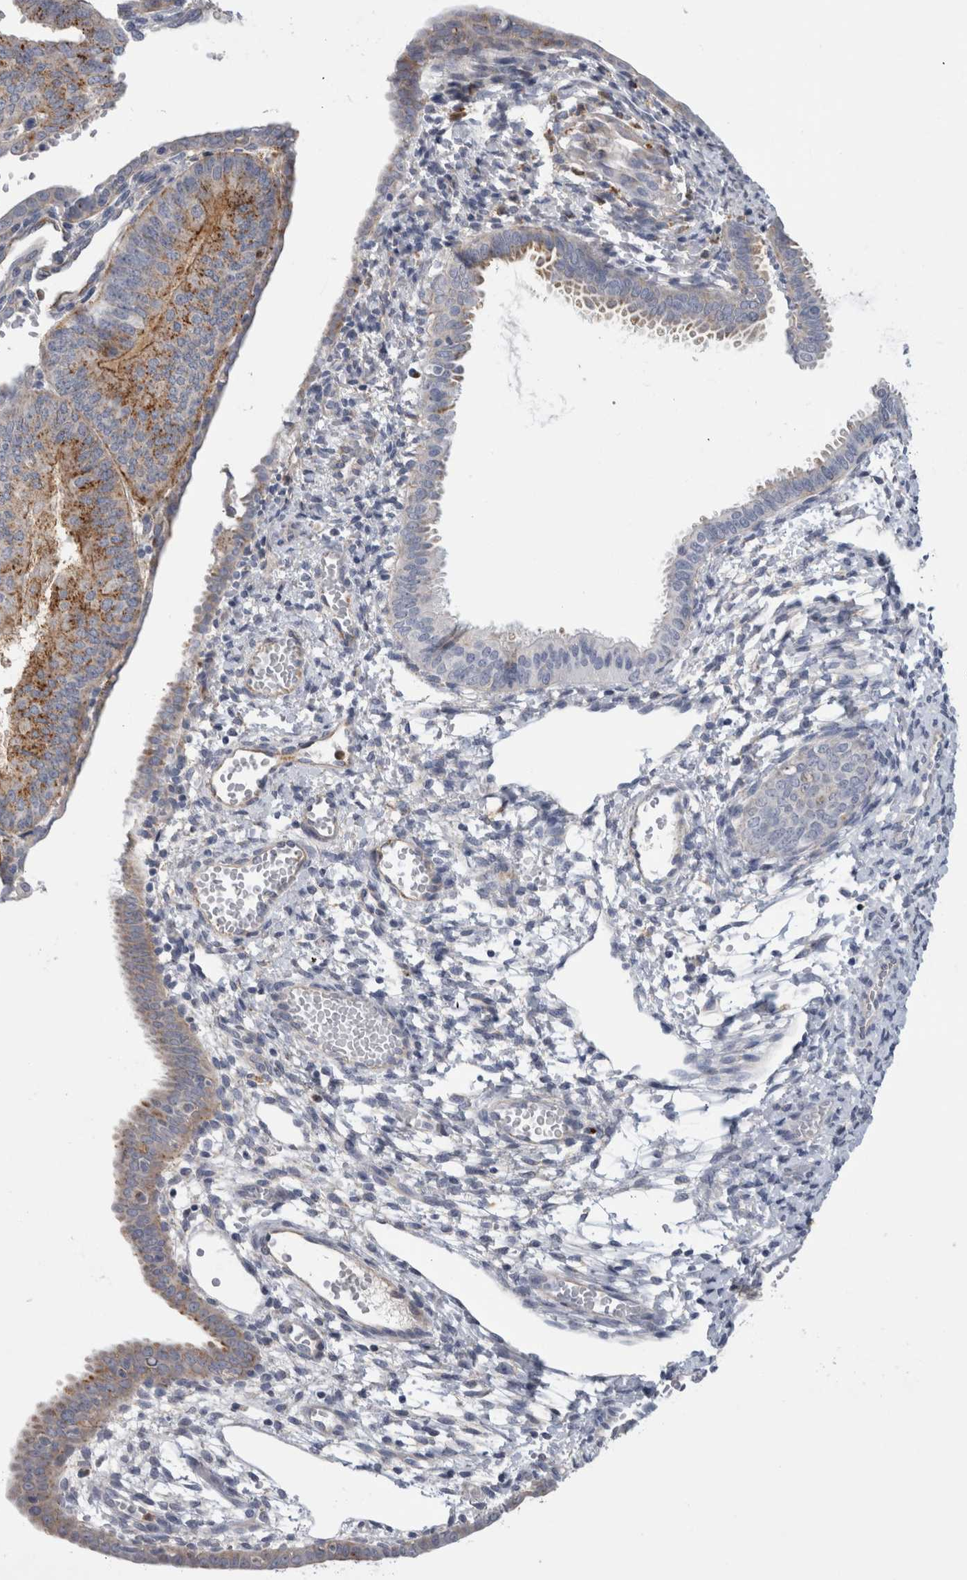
{"staining": {"intensity": "moderate", "quantity": "25%-75%", "location": "cytoplasmic/membranous"}, "tissue": "endometrial cancer", "cell_type": "Tumor cells", "image_type": "cancer", "snomed": [{"axis": "morphology", "description": "Adenocarcinoma, NOS"}, {"axis": "topography", "description": "Endometrium"}], "caption": "Protein expression analysis of human endometrial adenocarcinoma reveals moderate cytoplasmic/membranous staining in about 25%-75% of tumor cells.", "gene": "CD63", "patient": {"sex": "female", "age": 58}}